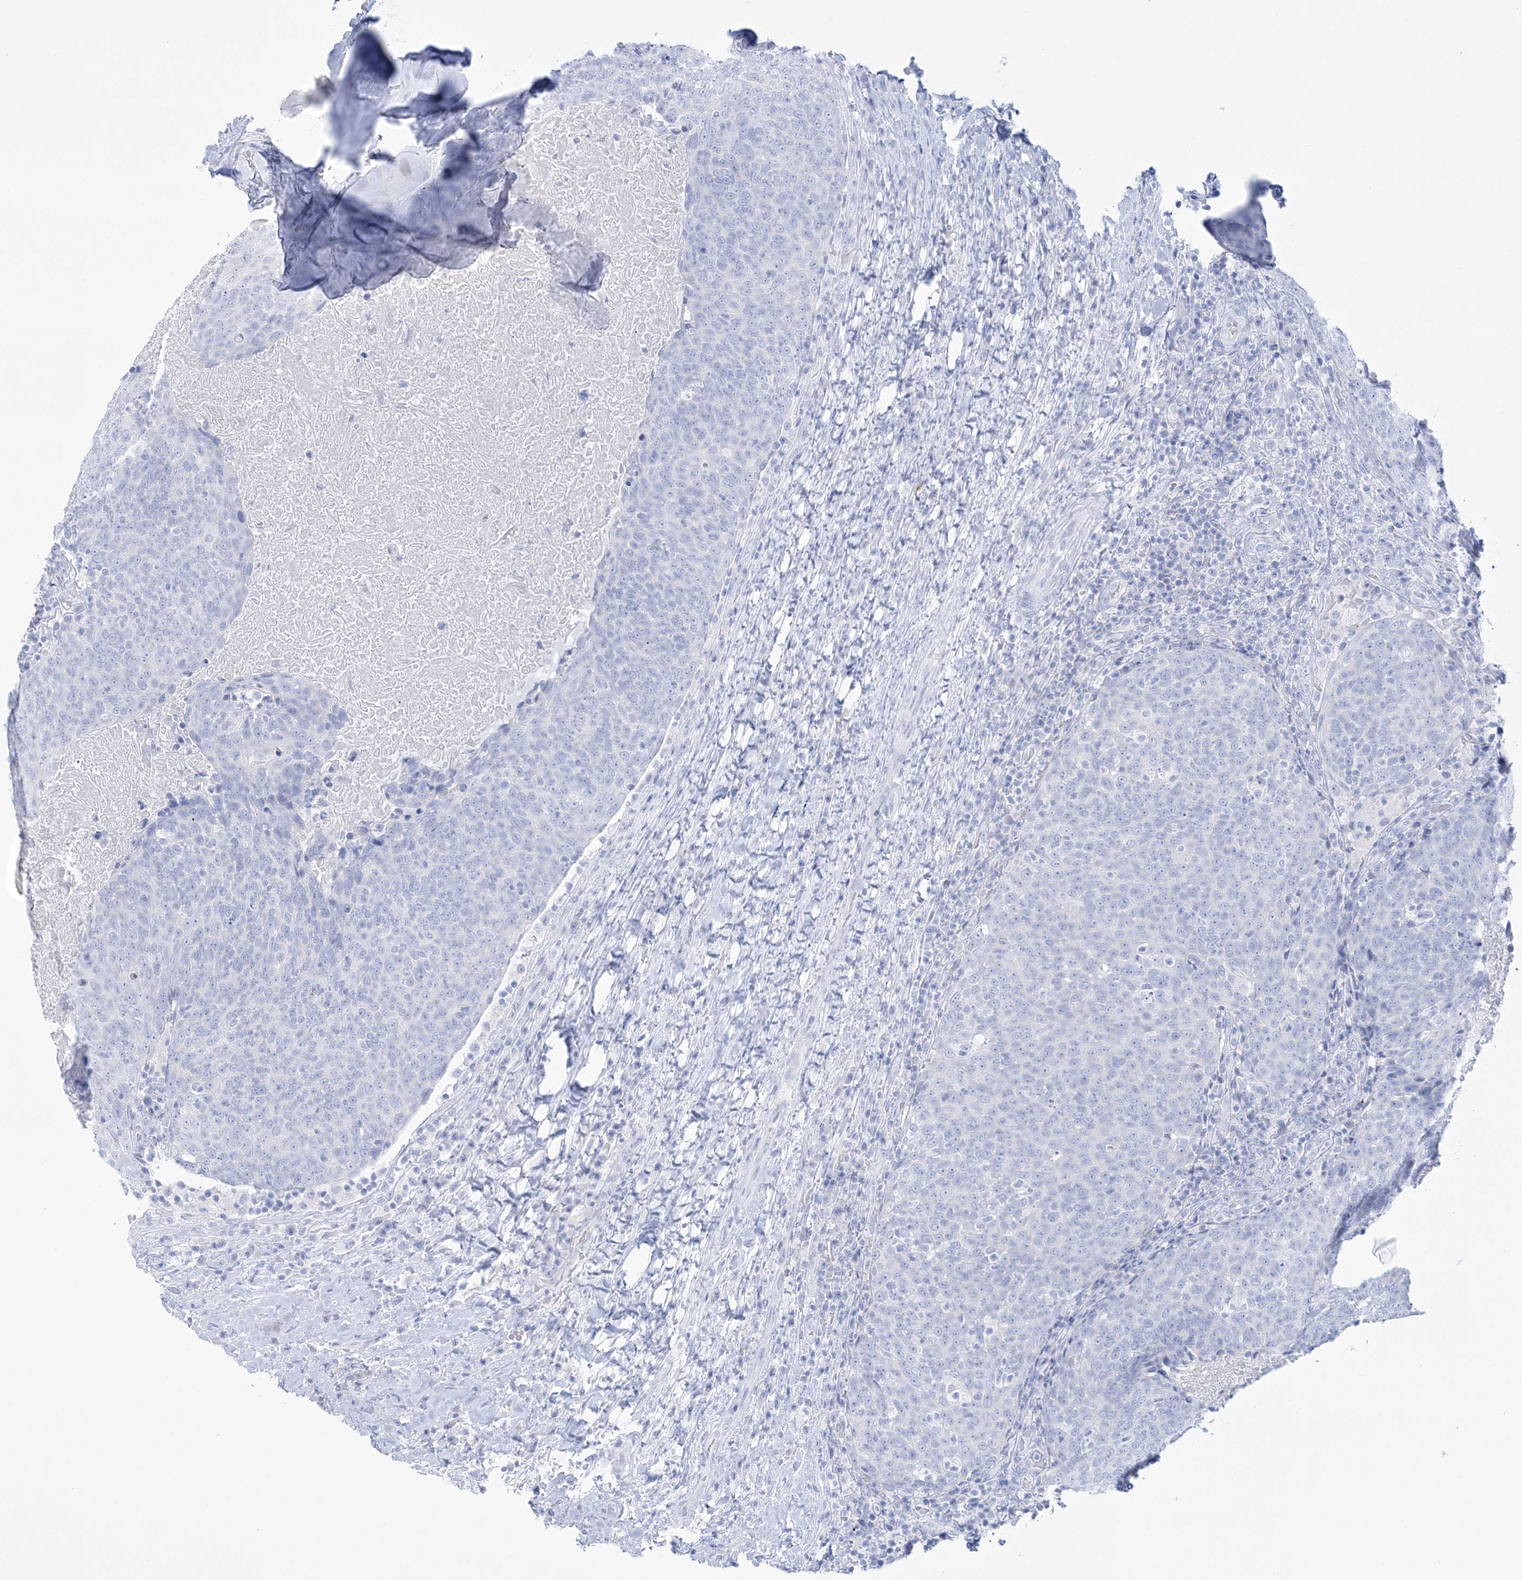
{"staining": {"intensity": "negative", "quantity": "none", "location": "none"}, "tissue": "head and neck cancer", "cell_type": "Tumor cells", "image_type": "cancer", "snomed": [{"axis": "morphology", "description": "Squamous cell carcinoma, NOS"}, {"axis": "morphology", "description": "Squamous cell carcinoma, metastatic, NOS"}, {"axis": "topography", "description": "Lymph node"}, {"axis": "topography", "description": "Head-Neck"}], "caption": "An image of head and neck cancer stained for a protein displays no brown staining in tumor cells.", "gene": "RBP2", "patient": {"sex": "male", "age": 62}}